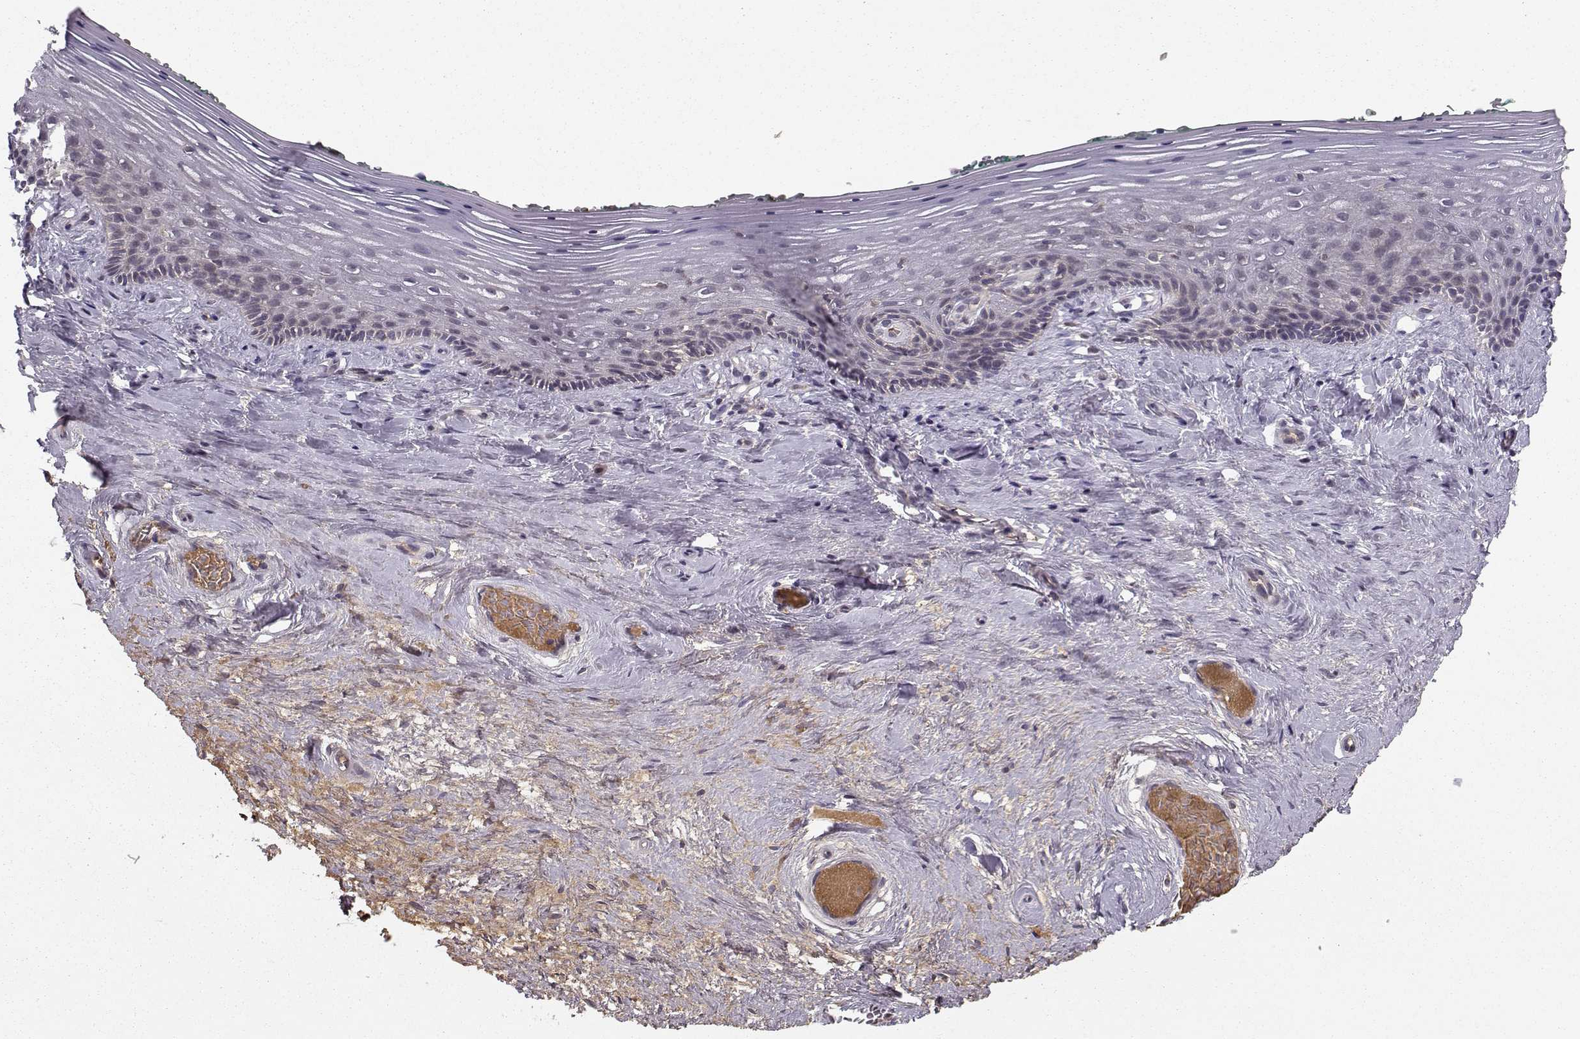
{"staining": {"intensity": "negative", "quantity": "none", "location": "none"}, "tissue": "vagina", "cell_type": "Squamous epithelial cells", "image_type": "normal", "snomed": [{"axis": "morphology", "description": "Normal tissue, NOS"}, {"axis": "topography", "description": "Vagina"}], "caption": "High power microscopy photomicrograph of an immunohistochemistry (IHC) photomicrograph of benign vagina, revealing no significant expression in squamous epithelial cells.", "gene": "WNT6", "patient": {"sex": "female", "age": 45}}